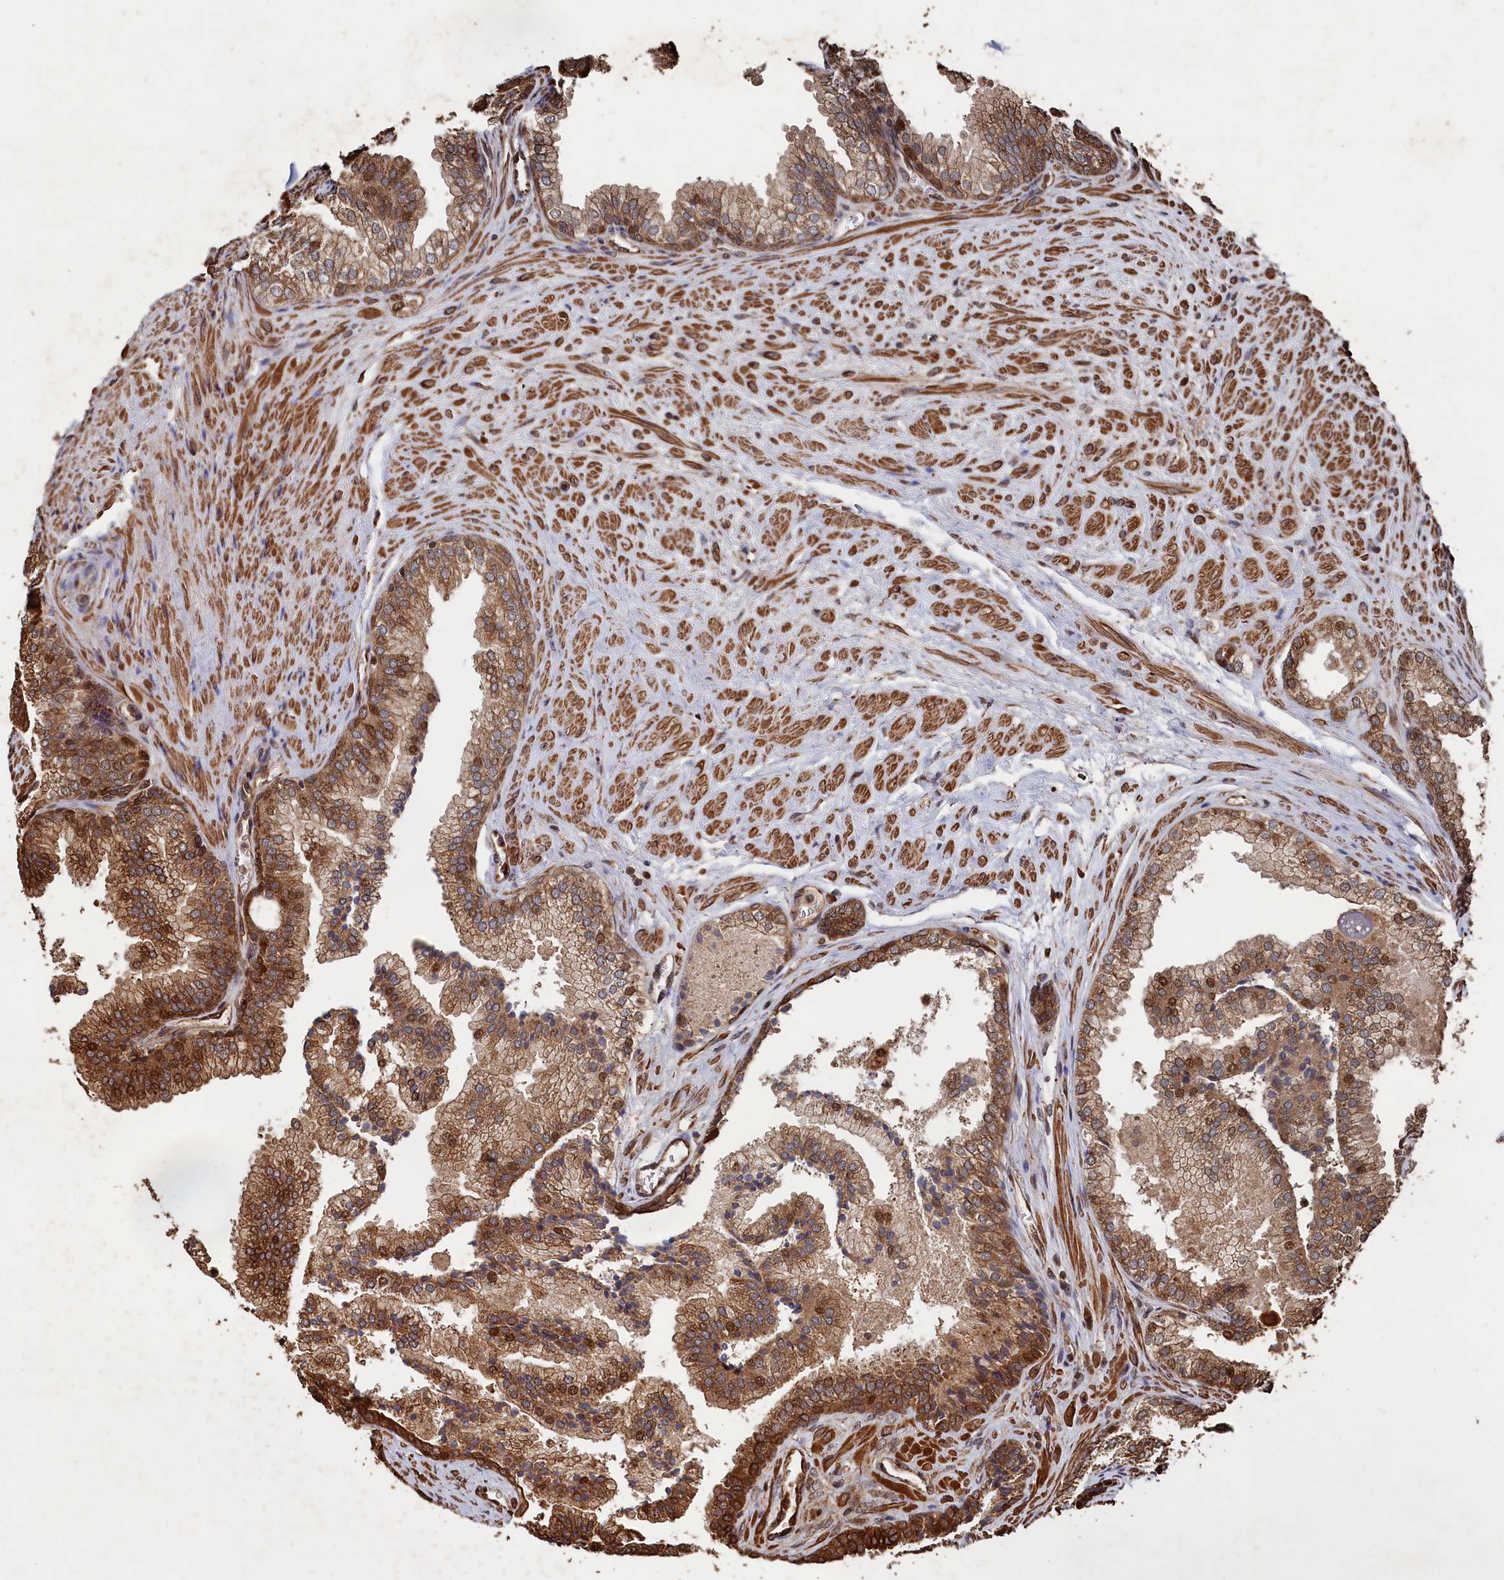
{"staining": {"intensity": "moderate", "quantity": ">75%", "location": "cytoplasmic/membranous,nuclear"}, "tissue": "prostate", "cell_type": "Glandular cells", "image_type": "normal", "snomed": [{"axis": "morphology", "description": "Normal tissue, NOS"}, {"axis": "topography", "description": "Prostate"}], "caption": "High-magnification brightfield microscopy of unremarkable prostate stained with DAB (brown) and counterstained with hematoxylin (blue). glandular cells exhibit moderate cytoplasmic/membranous,nuclear expression is appreciated in approximately>75% of cells.", "gene": "PIGN", "patient": {"sex": "male", "age": 76}}